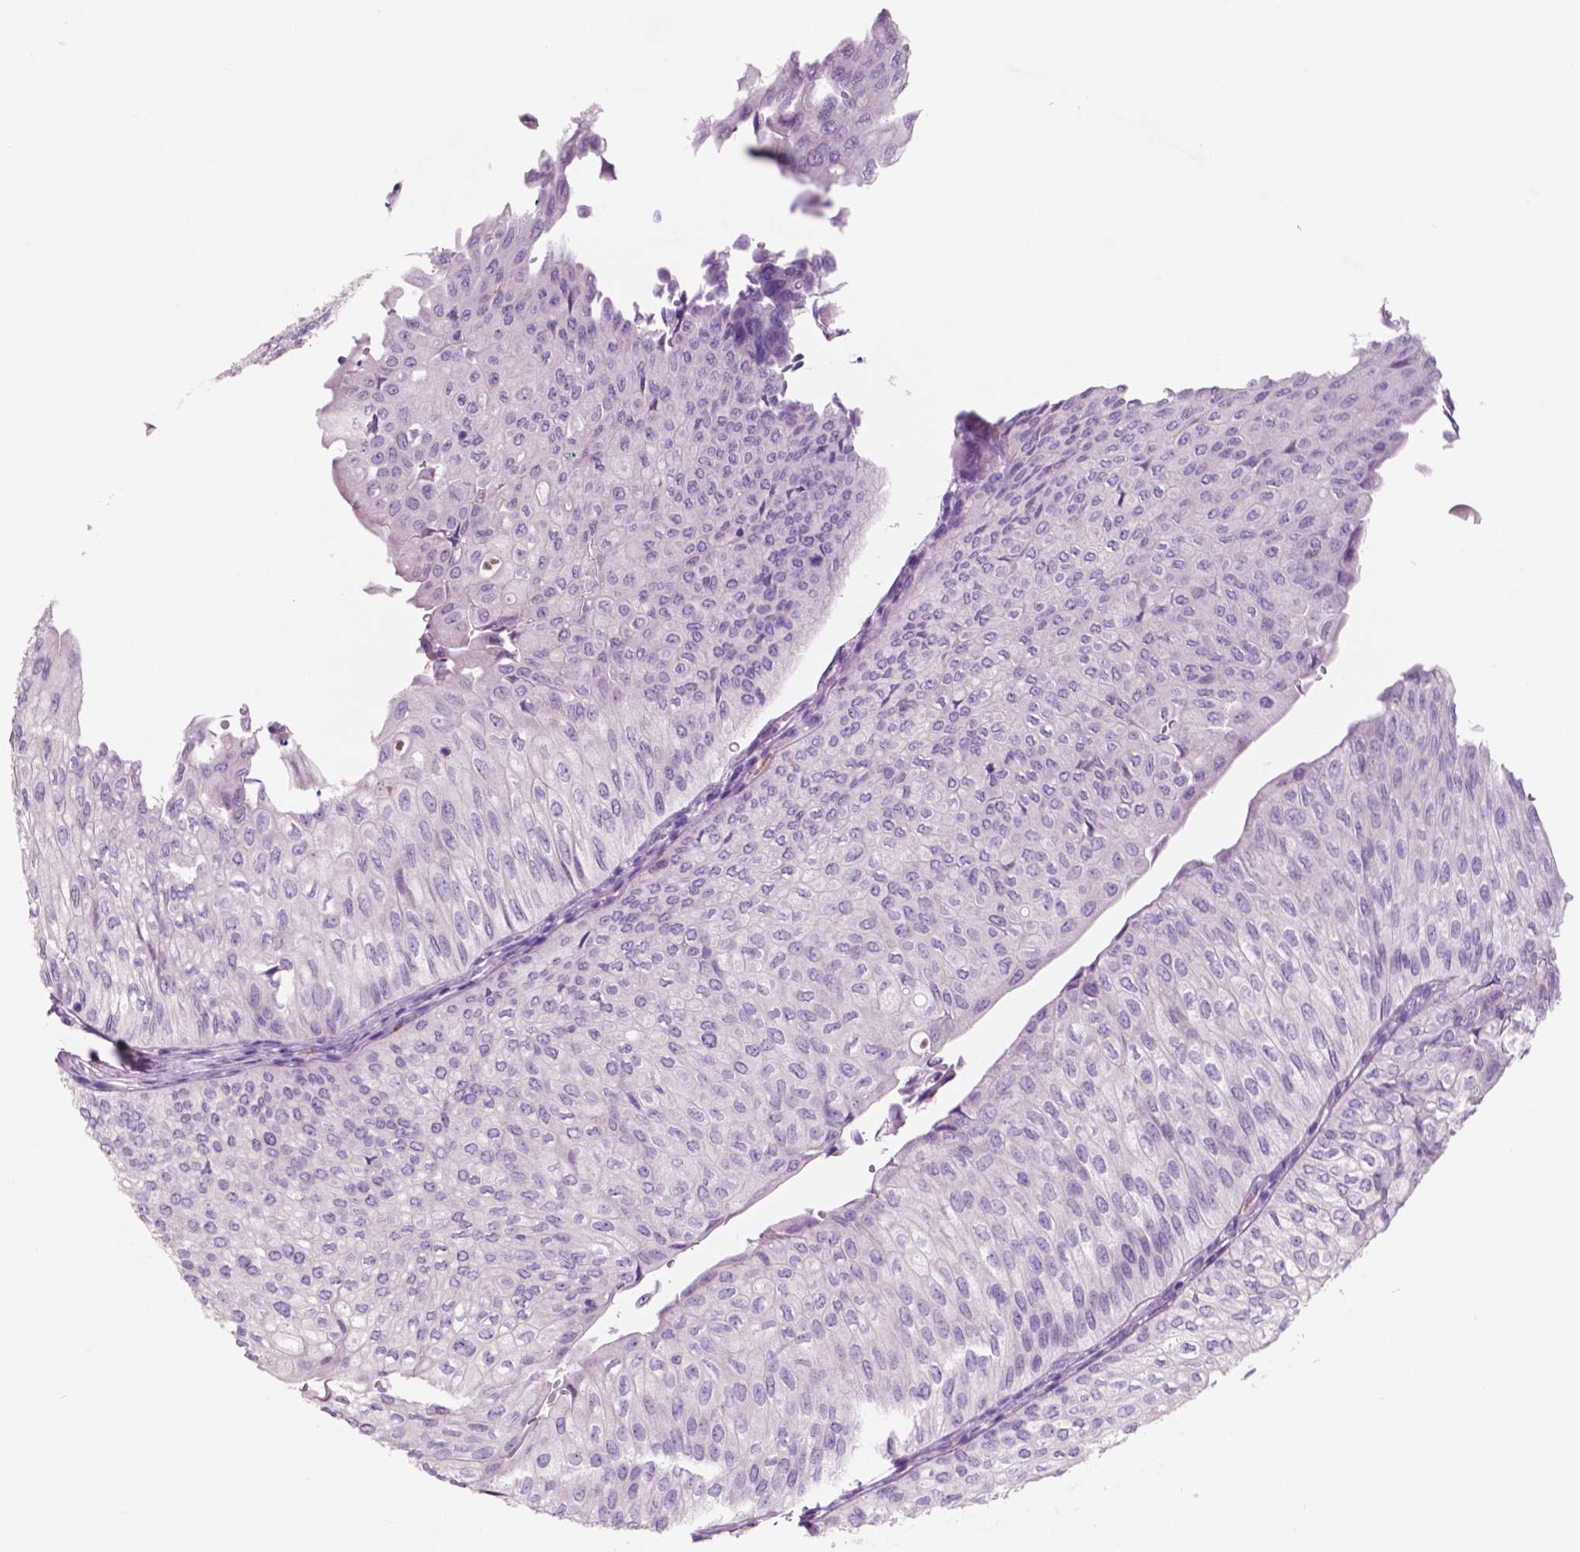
{"staining": {"intensity": "negative", "quantity": "none", "location": "none"}, "tissue": "urothelial cancer", "cell_type": "Tumor cells", "image_type": "cancer", "snomed": [{"axis": "morphology", "description": "Urothelial carcinoma, NOS"}, {"axis": "topography", "description": "Urinary bladder"}], "caption": "The photomicrograph shows no staining of tumor cells in transitional cell carcinoma.", "gene": "CUZD1", "patient": {"sex": "male", "age": 62}}